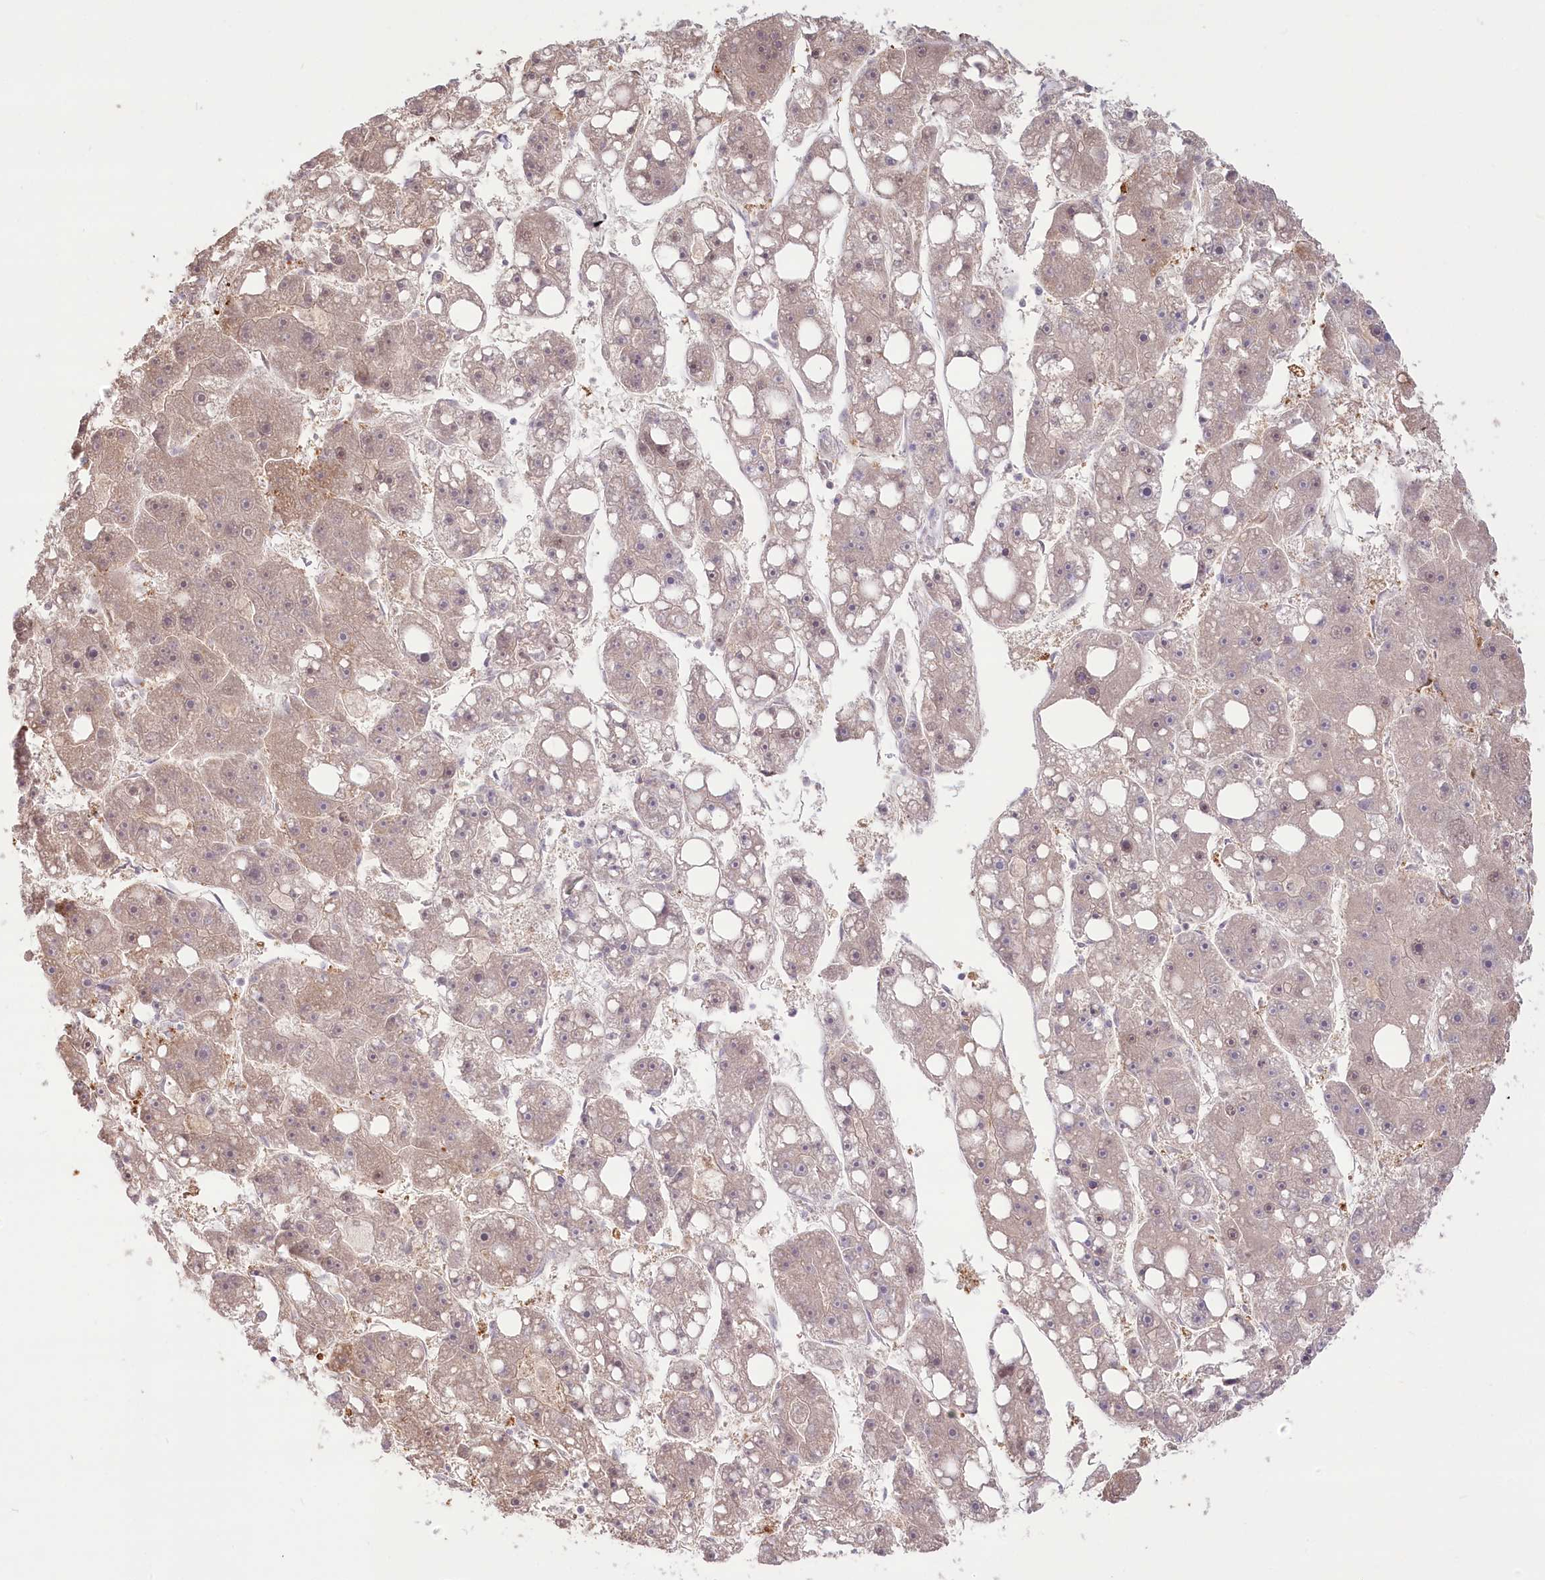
{"staining": {"intensity": "weak", "quantity": "25%-75%", "location": "cytoplasmic/membranous"}, "tissue": "liver cancer", "cell_type": "Tumor cells", "image_type": "cancer", "snomed": [{"axis": "morphology", "description": "Carcinoma, Hepatocellular, NOS"}, {"axis": "topography", "description": "Liver"}], "caption": "Tumor cells exhibit weak cytoplasmic/membranous expression in about 25%-75% of cells in liver cancer (hepatocellular carcinoma).", "gene": "PYURF", "patient": {"sex": "female", "age": 61}}